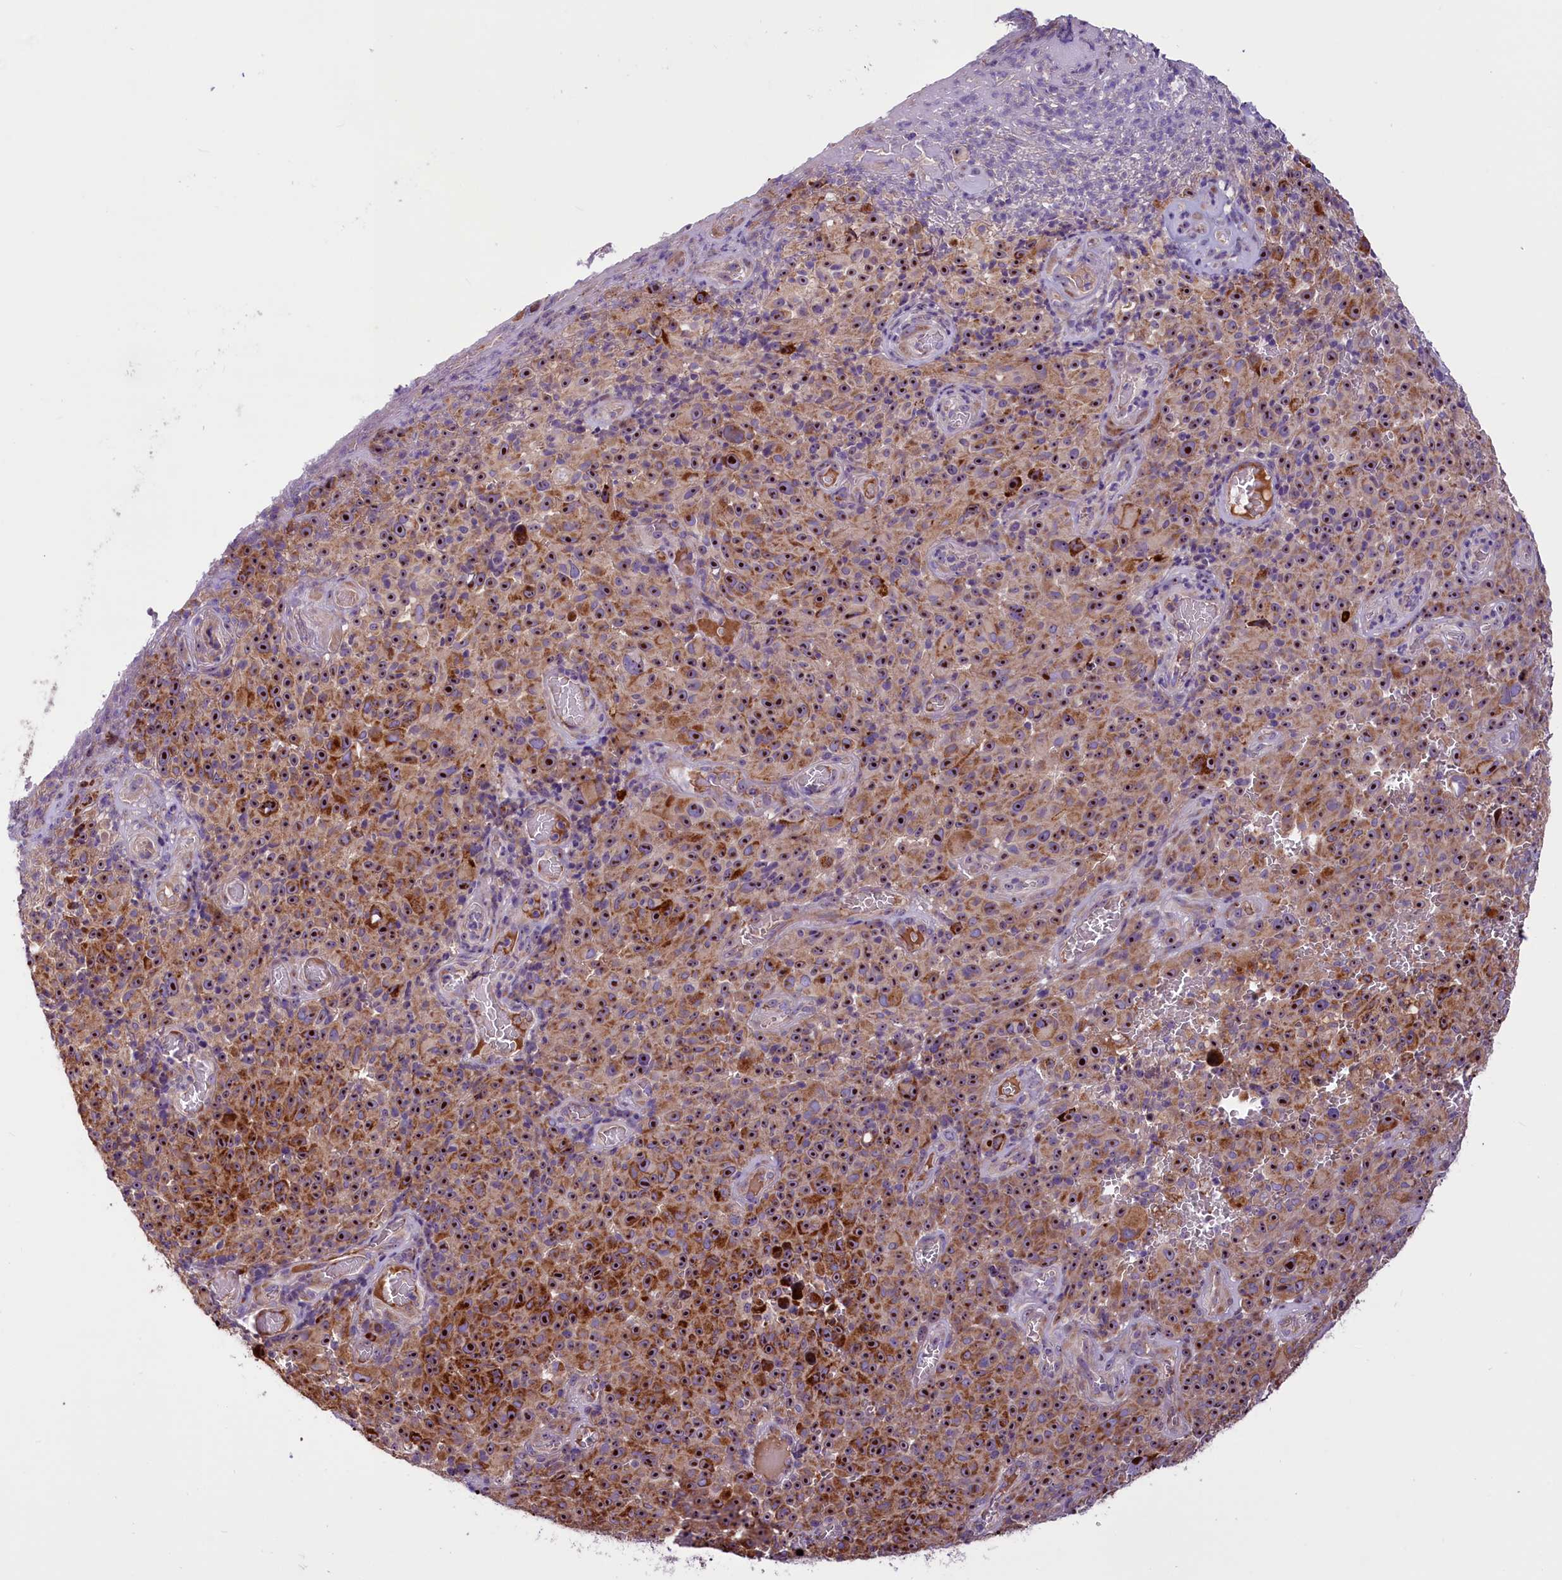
{"staining": {"intensity": "moderate", "quantity": ">75%", "location": "cytoplasmic/membranous,nuclear"}, "tissue": "melanoma", "cell_type": "Tumor cells", "image_type": "cancer", "snomed": [{"axis": "morphology", "description": "Malignant melanoma, NOS"}, {"axis": "topography", "description": "Skin"}], "caption": "There is medium levels of moderate cytoplasmic/membranous and nuclear expression in tumor cells of malignant melanoma, as demonstrated by immunohistochemical staining (brown color).", "gene": "FRY", "patient": {"sex": "female", "age": 82}}